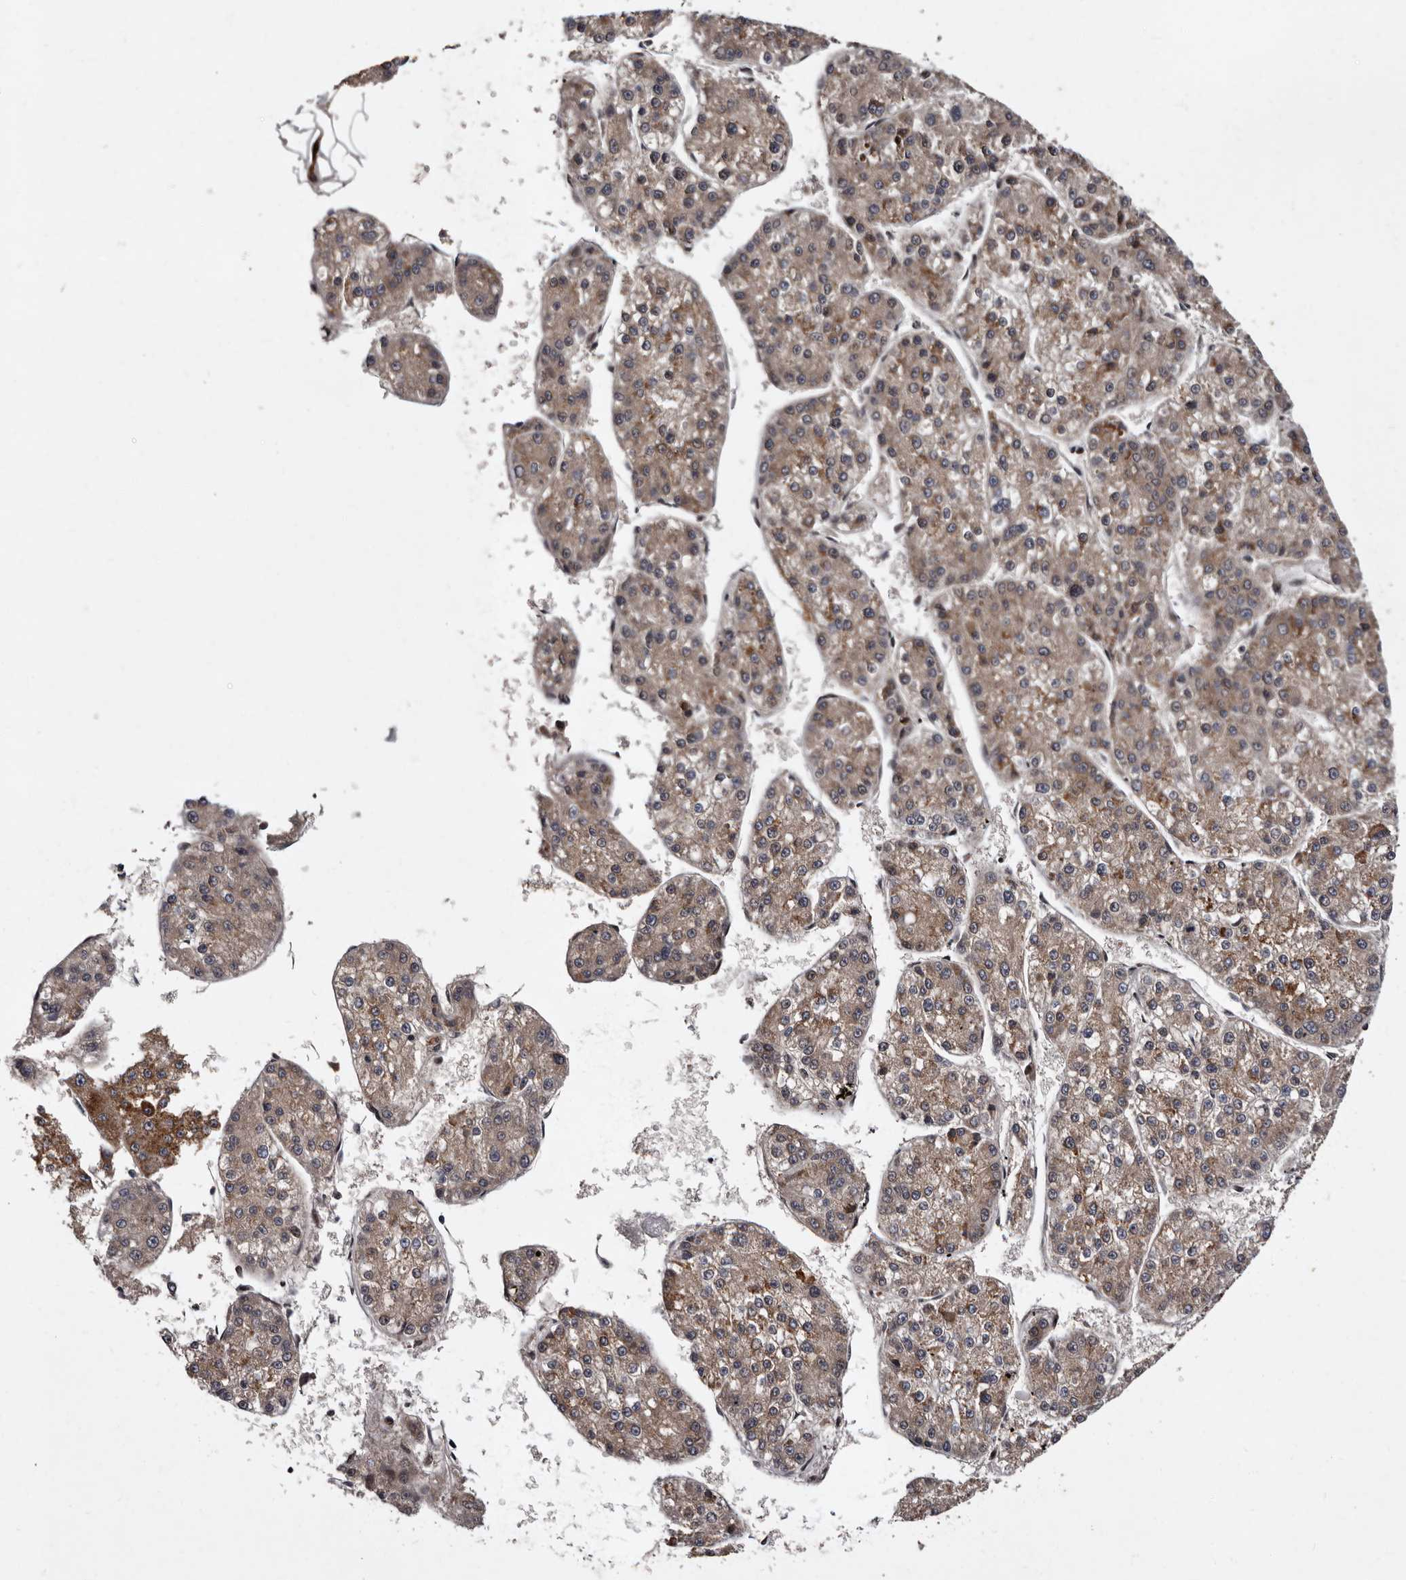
{"staining": {"intensity": "weak", "quantity": ">75%", "location": "cytoplasmic/membranous"}, "tissue": "liver cancer", "cell_type": "Tumor cells", "image_type": "cancer", "snomed": [{"axis": "morphology", "description": "Carcinoma, Hepatocellular, NOS"}, {"axis": "topography", "description": "Liver"}], "caption": "Immunohistochemistry (IHC) of human liver cancer (hepatocellular carcinoma) displays low levels of weak cytoplasmic/membranous expression in approximately >75% of tumor cells.", "gene": "TNKS", "patient": {"sex": "female", "age": 73}}